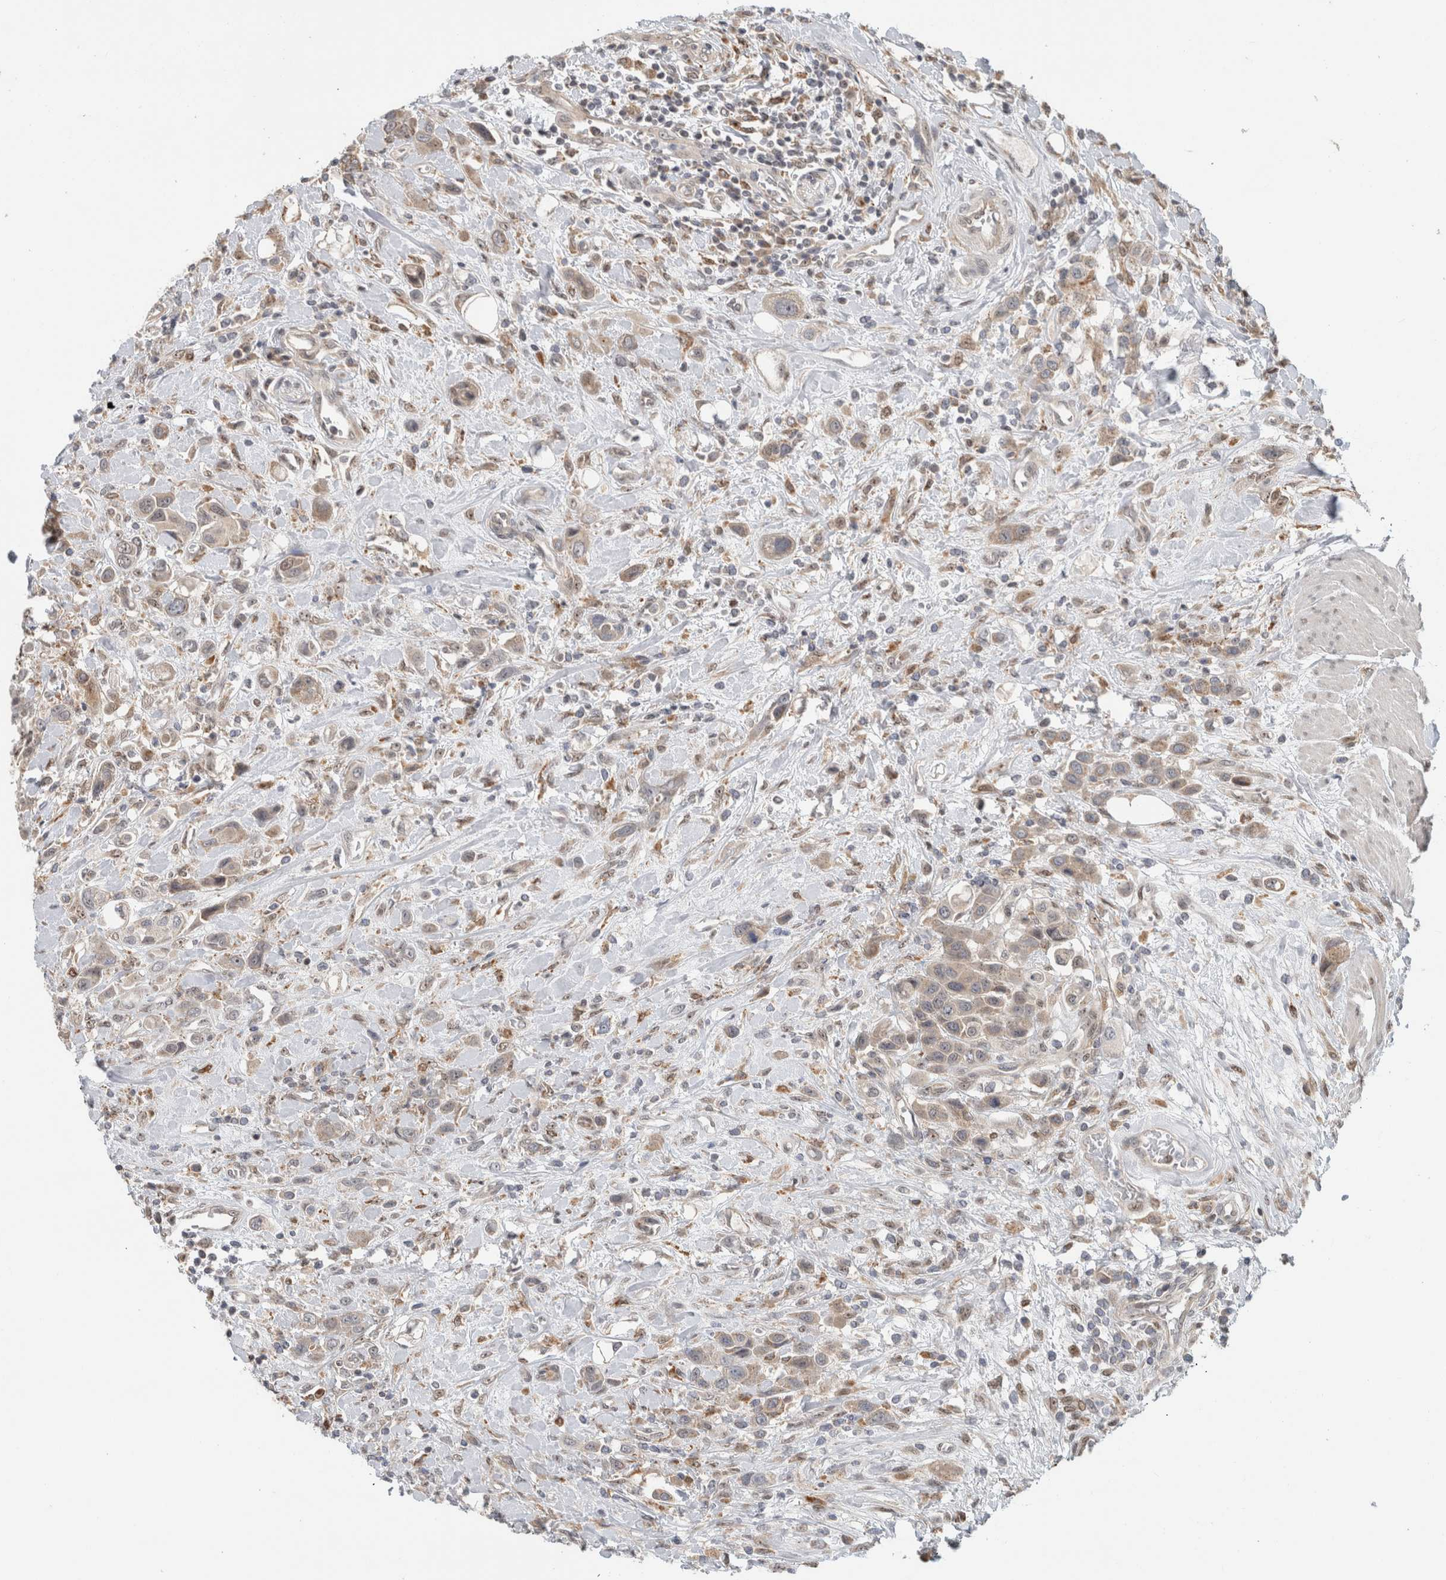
{"staining": {"intensity": "weak", "quantity": ">75%", "location": "cytoplasmic/membranous"}, "tissue": "urothelial cancer", "cell_type": "Tumor cells", "image_type": "cancer", "snomed": [{"axis": "morphology", "description": "Urothelial carcinoma, High grade"}, {"axis": "topography", "description": "Urinary bladder"}], "caption": "IHC (DAB (3,3'-diaminobenzidine)) staining of human urothelial cancer displays weak cytoplasmic/membranous protein expression in about >75% of tumor cells.", "gene": "NAB2", "patient": {"sex": "male", "age": 50}}